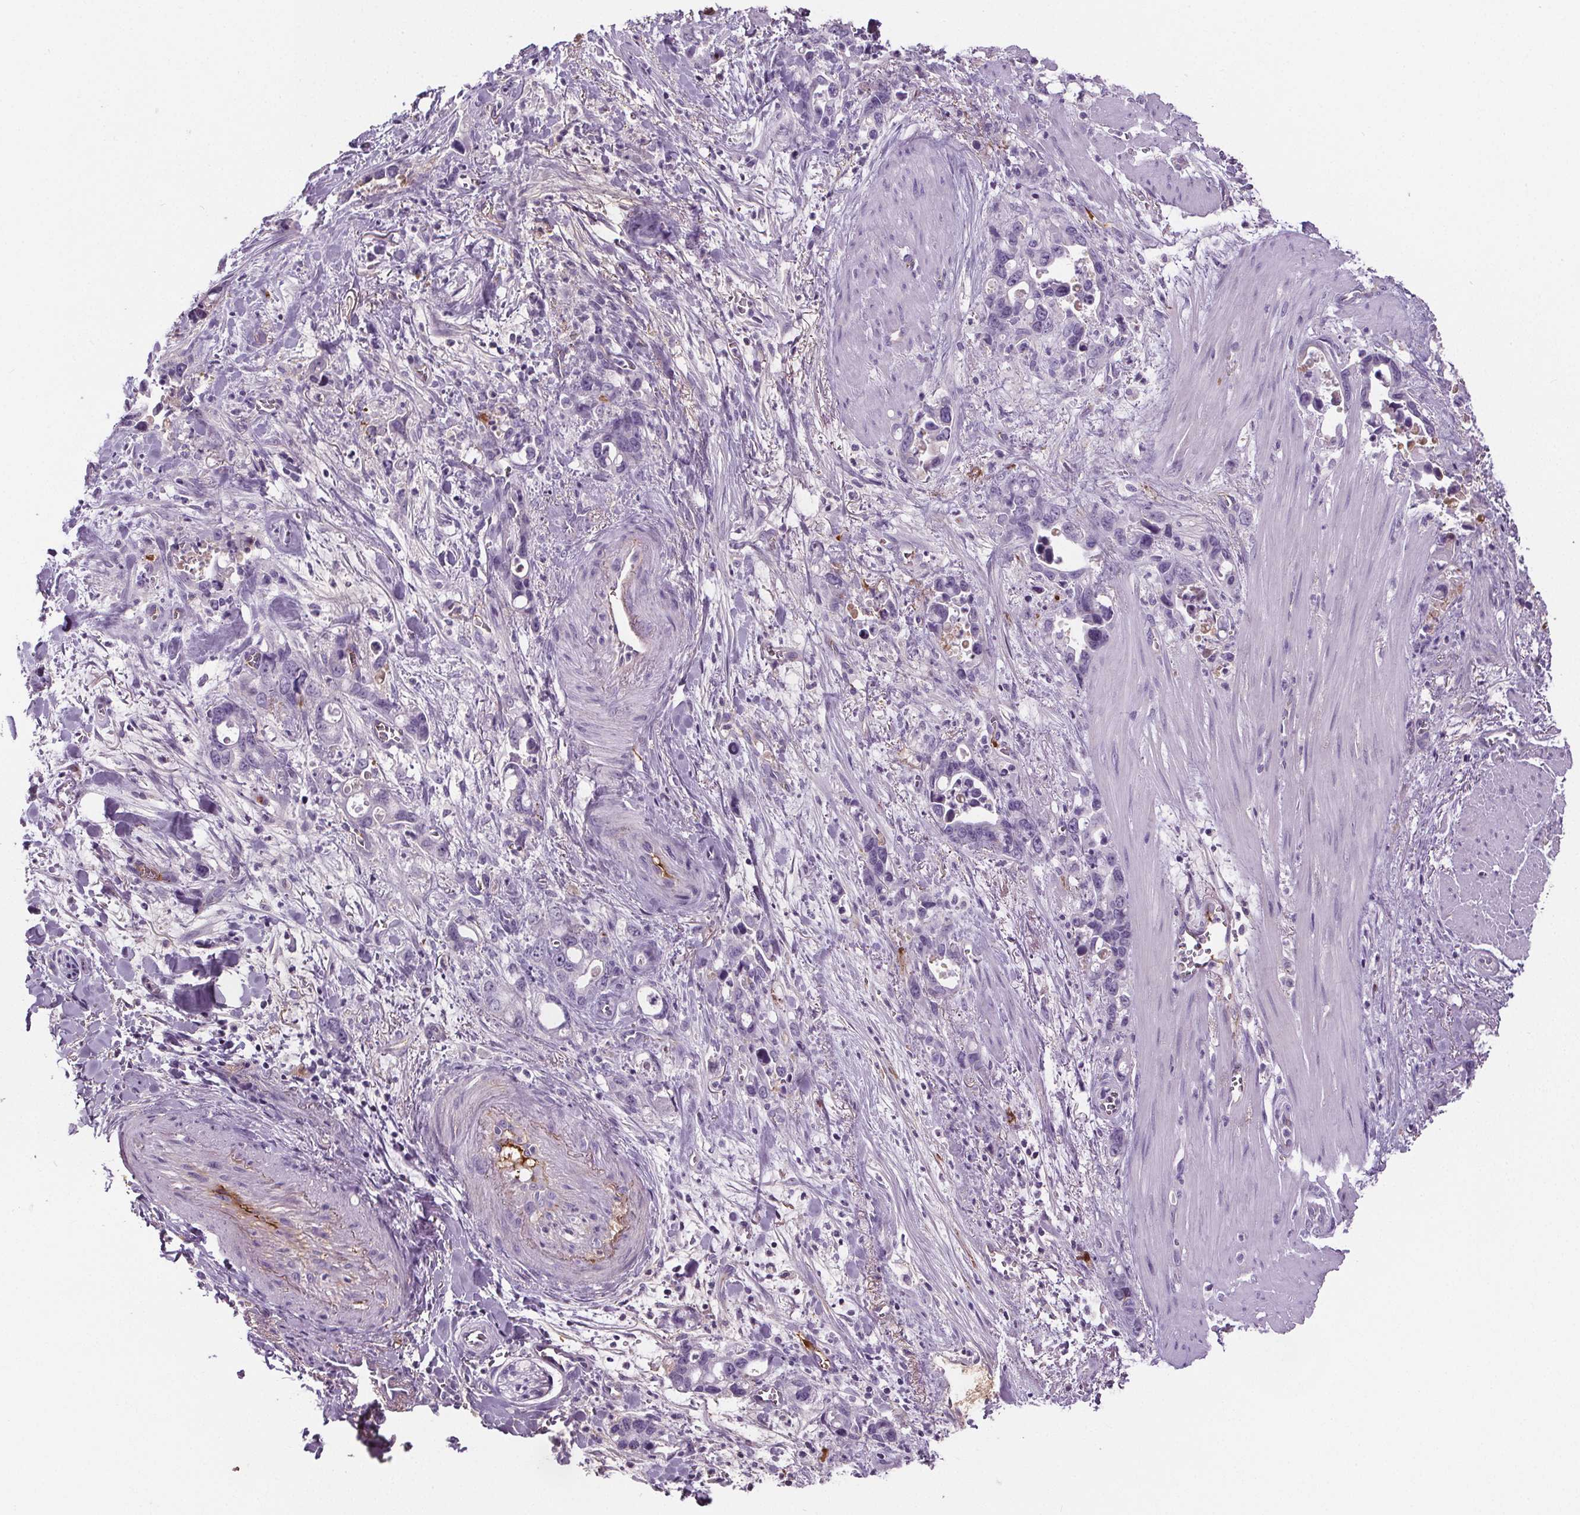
{"staining": {"intensity": "negative", "quantity": "none", "location": "none"}, "tissue": "stomach cancer", "cell_type": "Tumor cells", "image_type": "cancer", "snomed": [{"axis": "morphology", "description": "Normal tissue, NOS"}, {"axis": "morphology", "description": "Adenocarcinoma, NOS"}, {"axis": "topography", "description": "Esophagus"}, {"axis": "topography", "description": "Stomach, upper"}], "caption": "Human stomach cancer (adenocarcinoma) stained for a protein using immunohistochemistry (IHC) shows no staining in tumor cells.", "gene": "CD5L", "patient": {"sex": "male", "age": 74}}